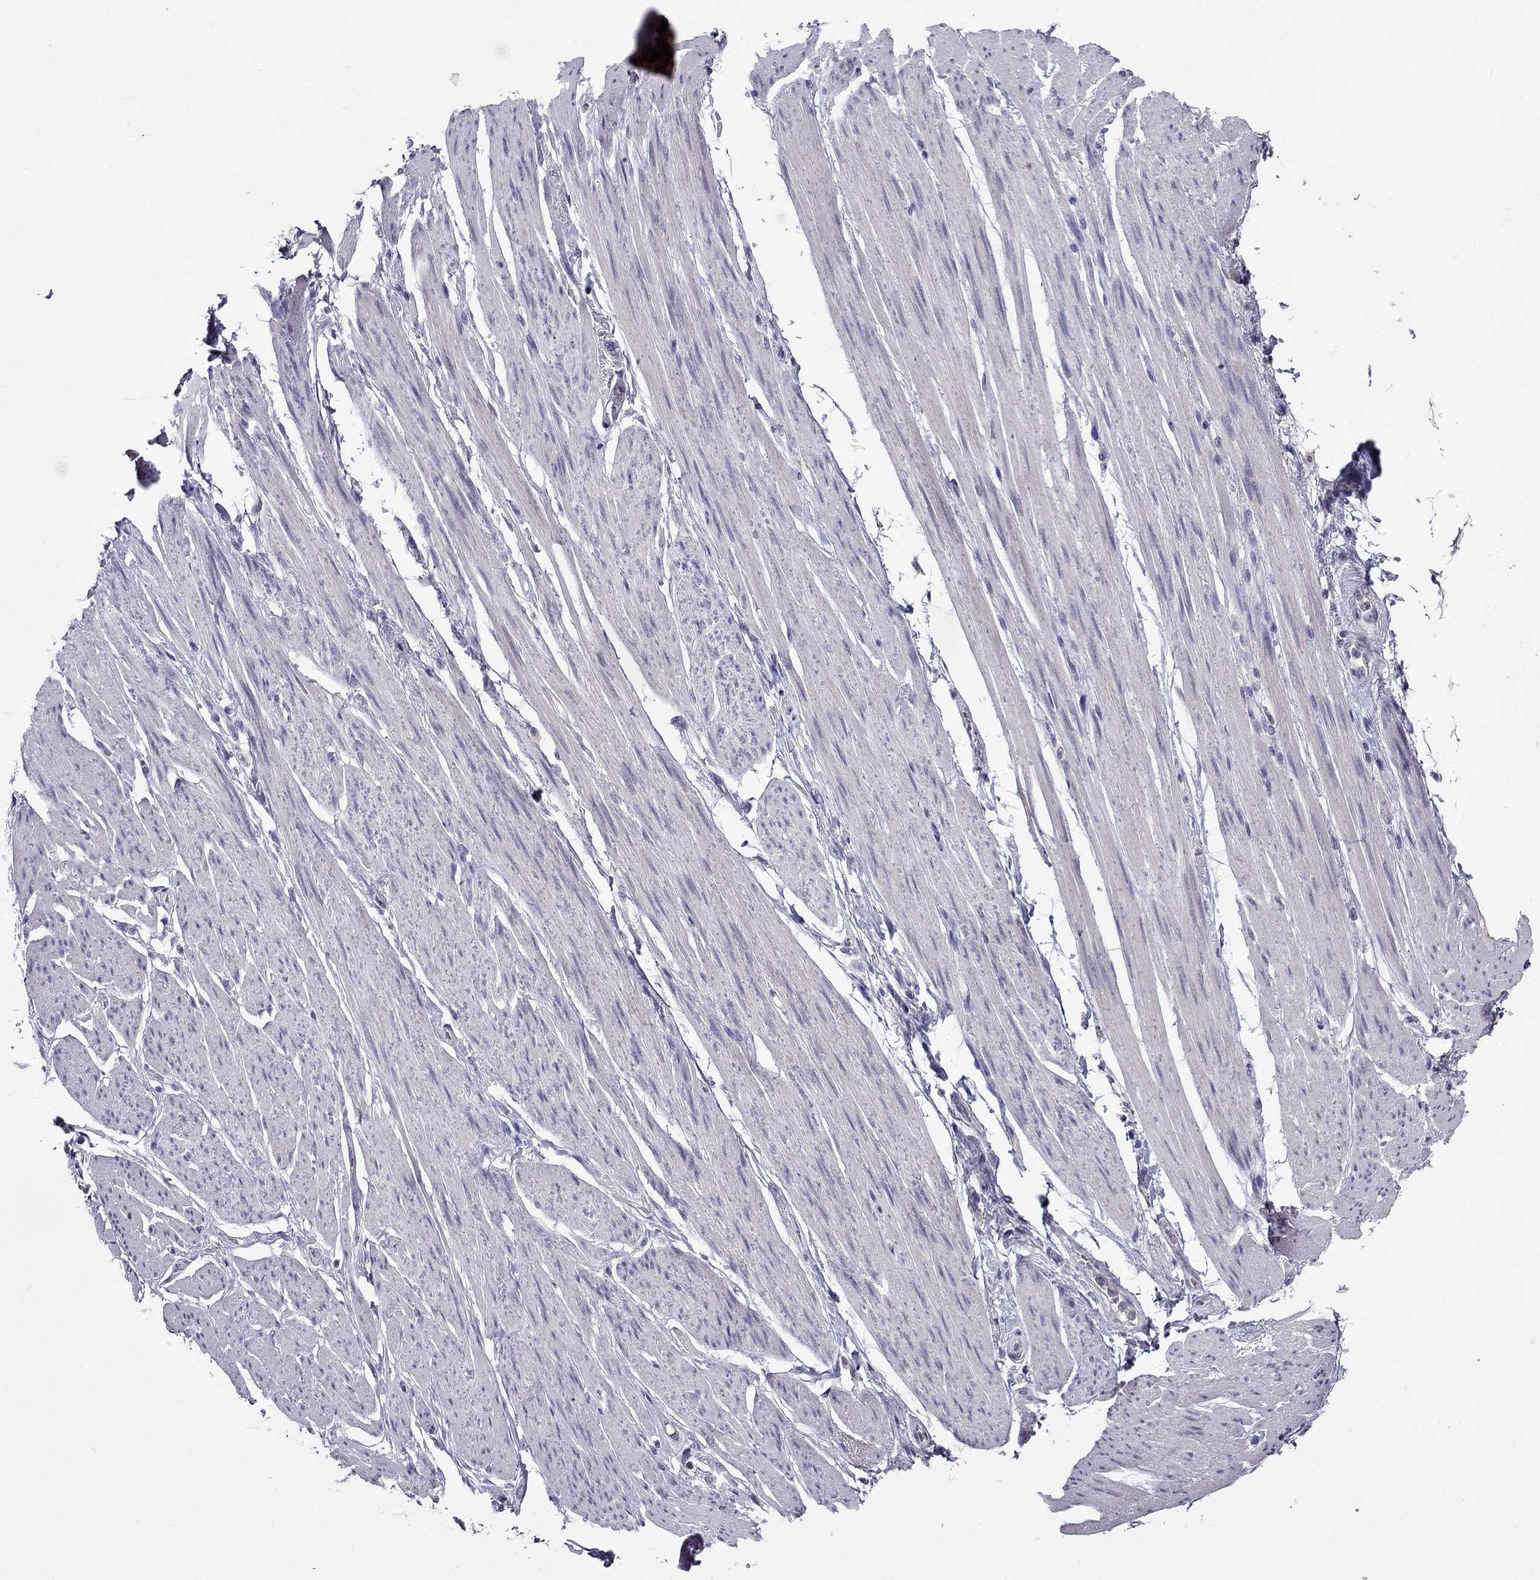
{"staining": {"intensity": "weak", "quantity": "<25%", "location": "cytoplasmic/membranous"}, "tissue": "skeletal muscle", "cell_type": "Myocytes", "image_type": "normal", "snomed": [{"axis": "morphology", "description": "Normal tissue, NOS"}, {"axis": "topography", "description": "Skeletal muscle"}, {"axis": "topography", "description": "Anal"}, {"axis": "topography", "description": "Peripheral nerve tissue"}], "caption": "Immunohistochemical staining of unremarkable skeletal muscle reveals no significant expression in myocytes. (Stains: DAB (3,3'-diaminobenzidine) immunohistochemistry (IHC) with hematoxylin counter stain, Microscopy: brightfield microscopy at high magnification).", "gene": "DUSP15", "patient": {"sex": "male", "age": 53}}